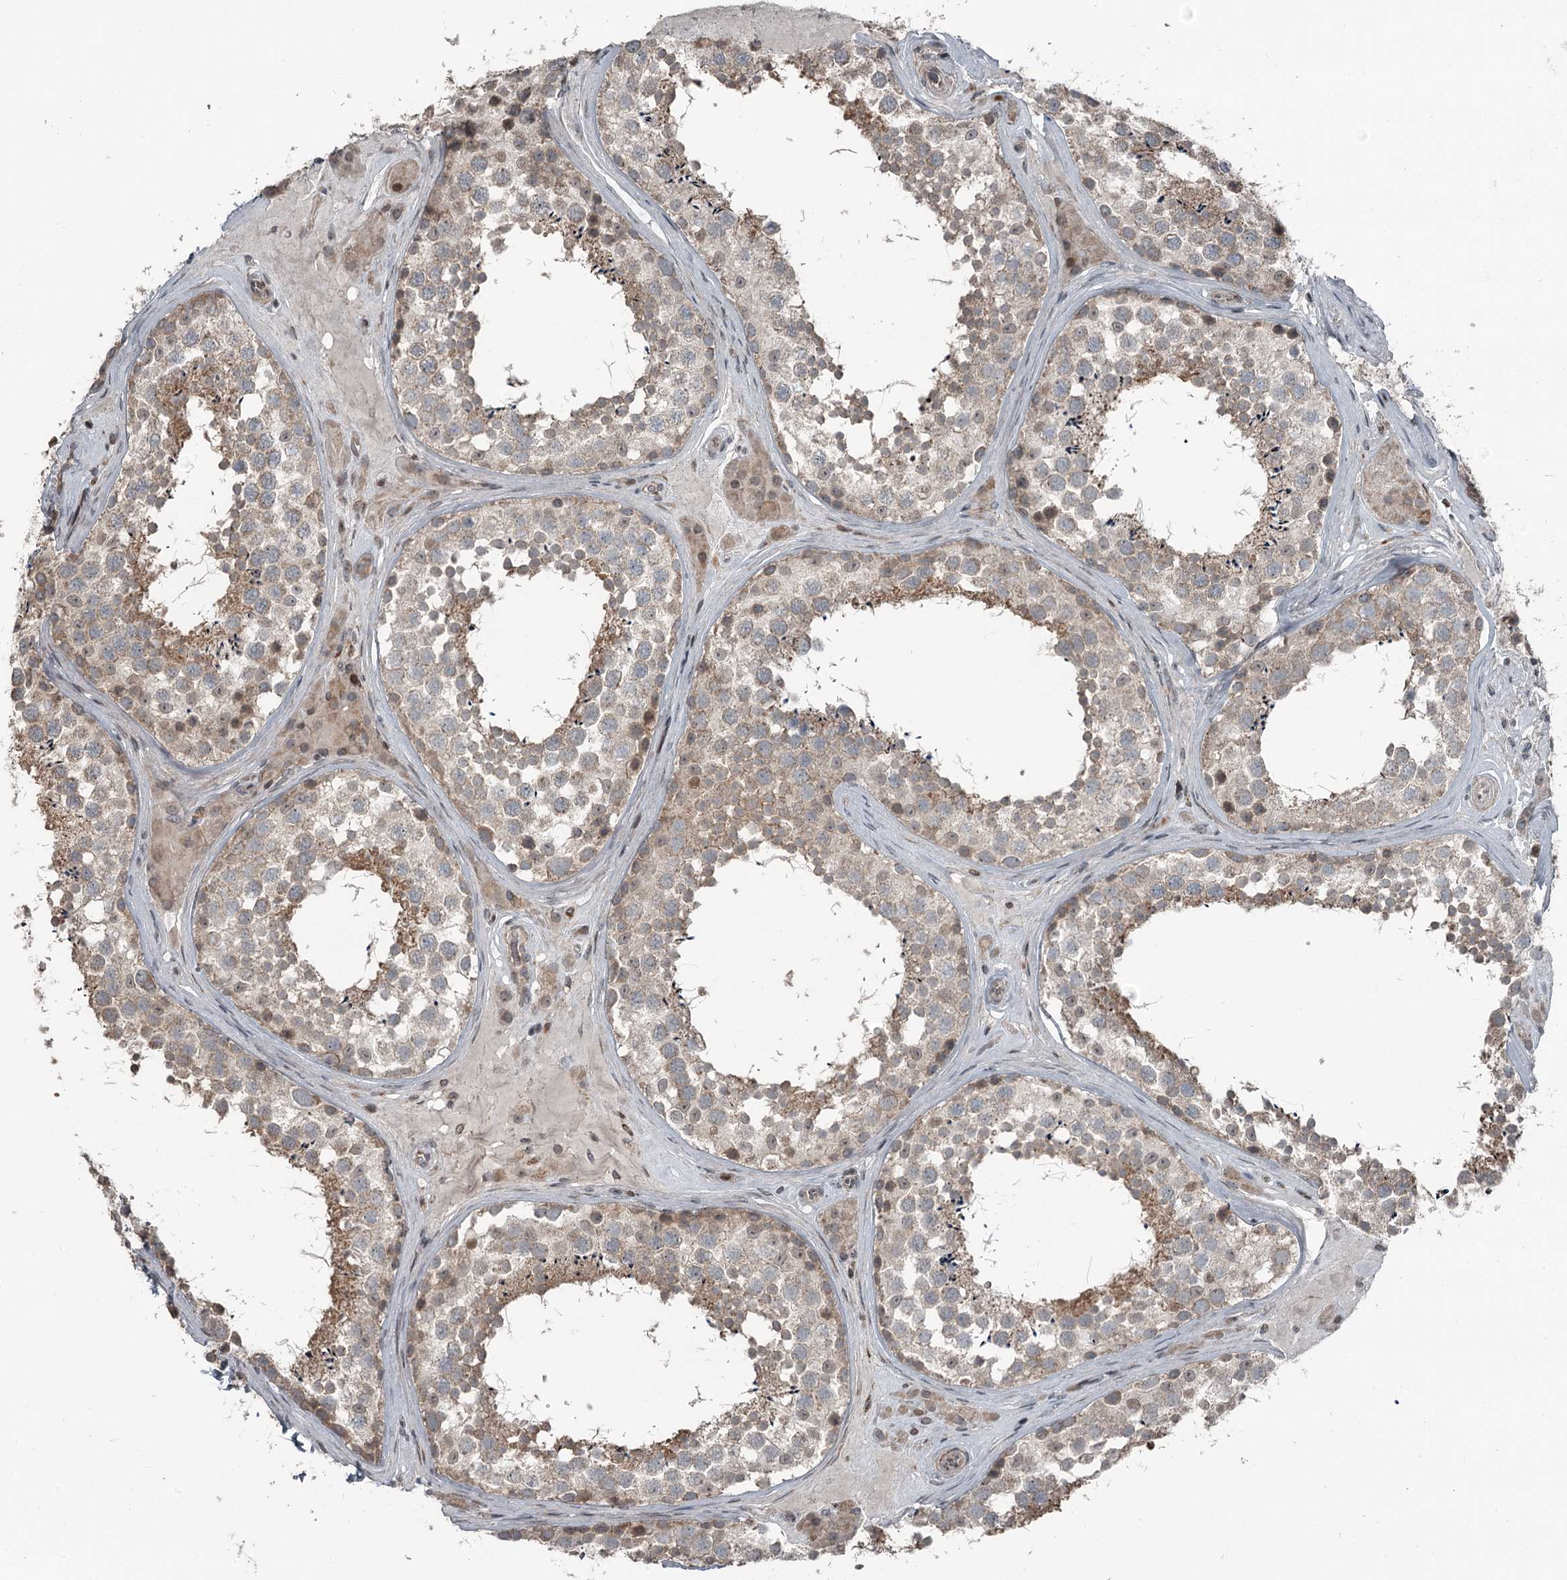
{"staining": {"intensity": "weak", "quantity": "25%-75%", "location": "cytoplasmic/membranous"}, "tissue": "testis", "cell_type": "Cells in seminiferous ducts", "image_type": "normal", "snomed": [{"axis": "morphology", "description": "Normal tissue, NOS"}, {"axis": "topography", "description": "Testis"}], "caption": "This is a micrograph of IHC staining of unremarkable testis, which shows weak staining in the cytoplasmic/membranous of cells in seminiferous ducts.", "gene": "RASSF8", "patient": {"sex": "male", "age": 46}}